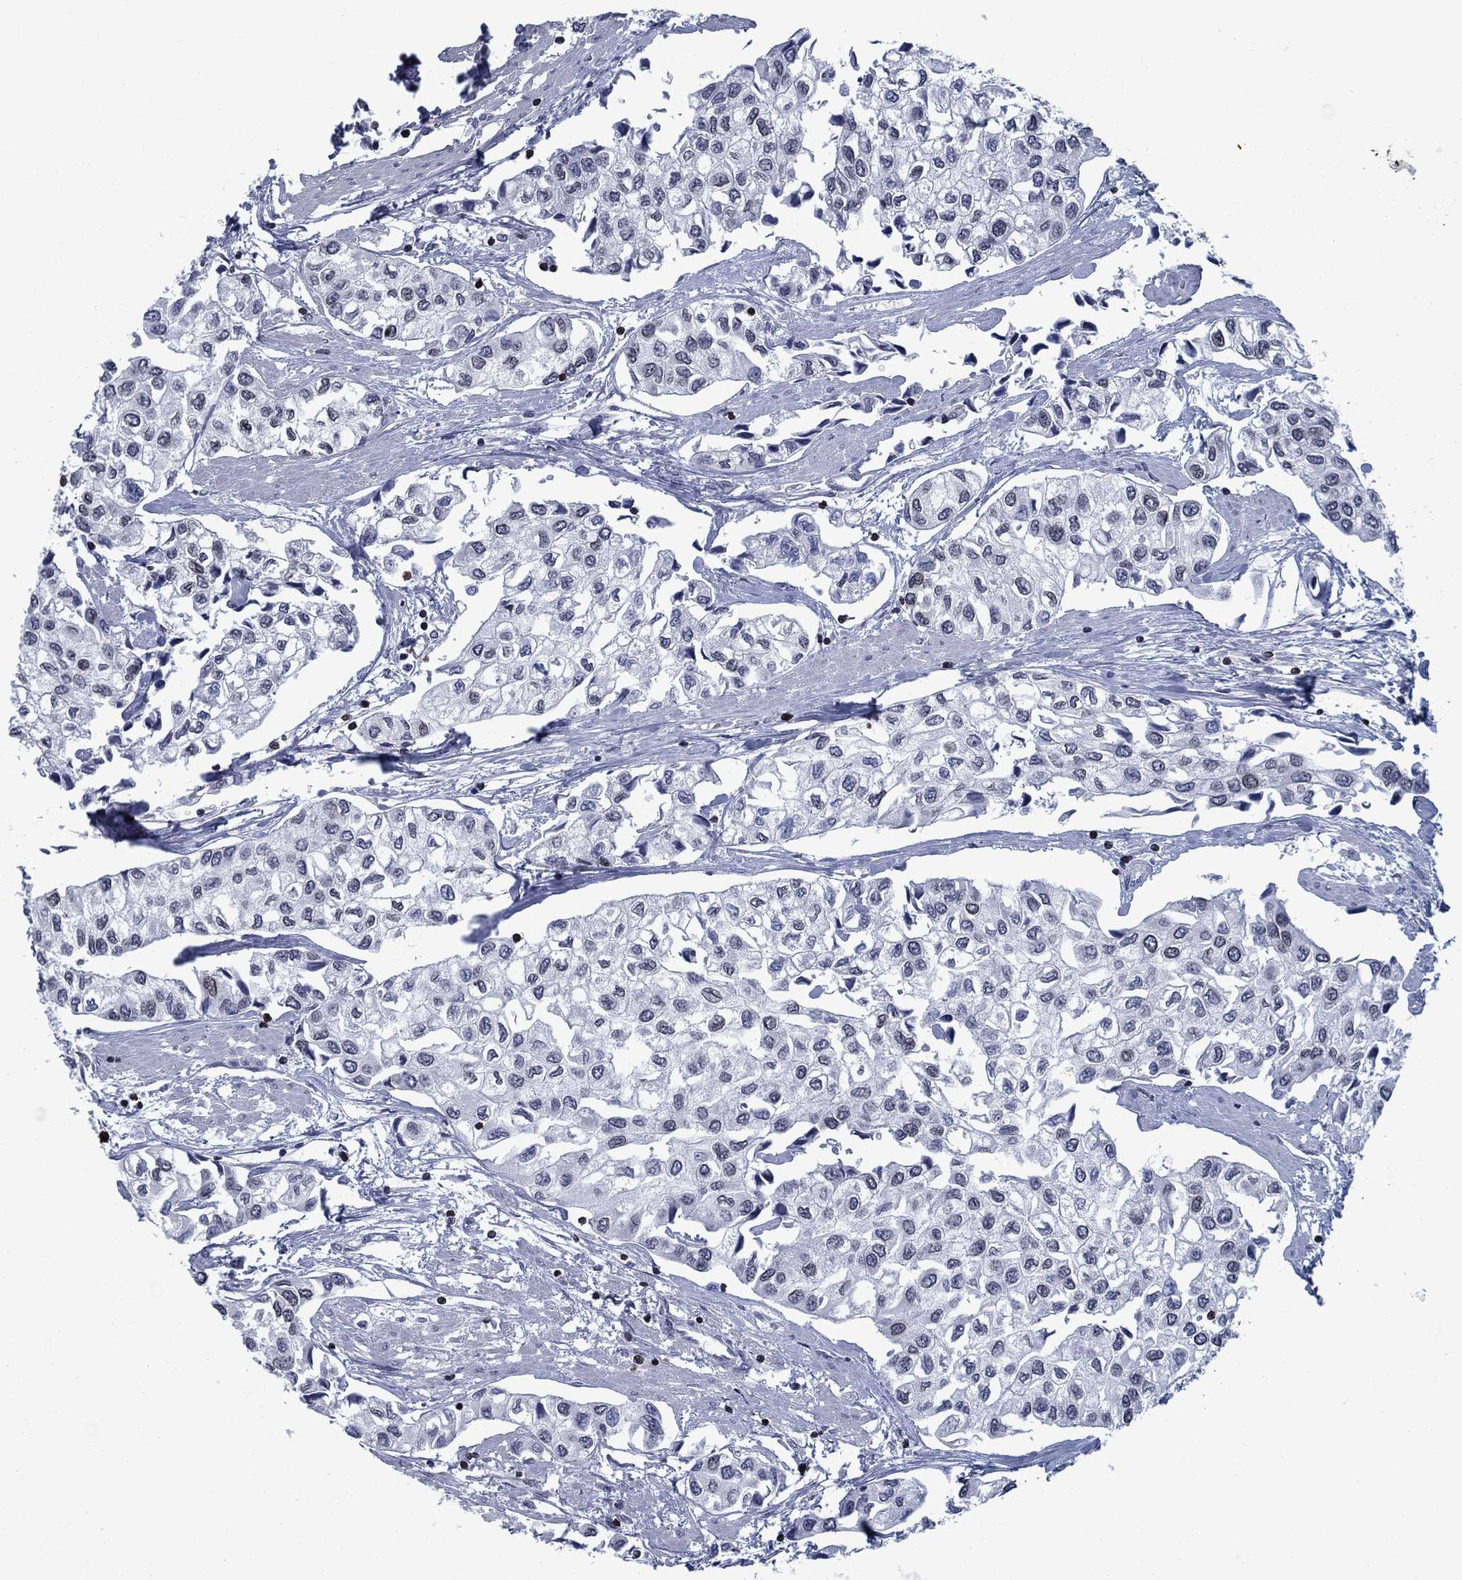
{"staining": {"intensity": "negative", "quantity": "none", "location": "none"}, "tissue": "urothelial cancer", "cell_type": "Tumor cells", "image_type": "cancer", "snomed": [{"axis": "morphology", "description": "Urothelial carcinoma, High grade"}, {"axis": "topography", "description": "Urinary bladder"}], "caption": "Tumor cells show no significant protein positivity in high-grade urothelial carcinoma.", "gene": "SLA", "patient": {"sex": "male", "age": 73}}